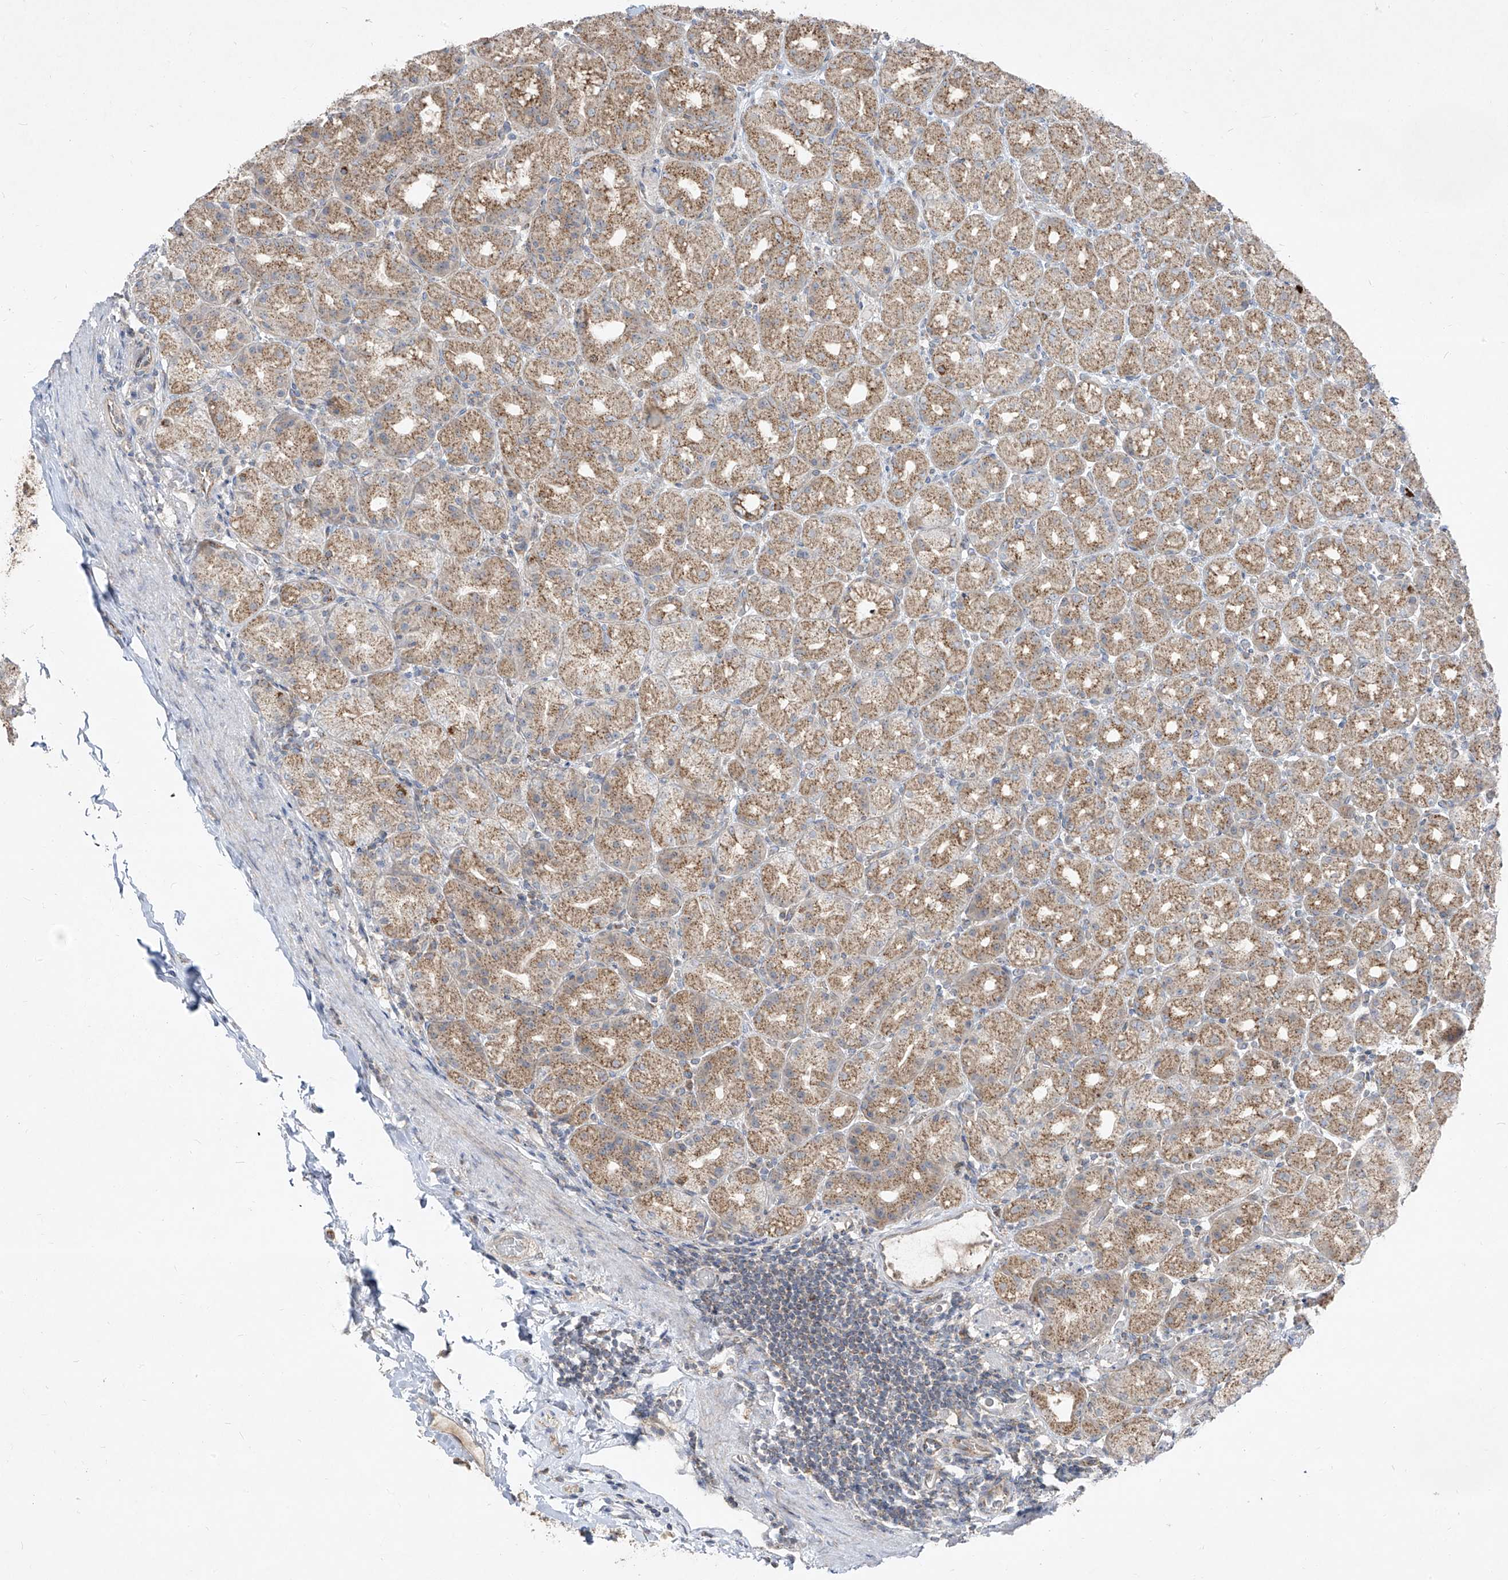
{"staining": {"intensity": "strong", "quantity": "25%-75%", "location": "cytoplasmic/membranous"}, "tissue": "stomach", "cell_type": "Glandular cells", "image_type": "normal", "snomed": [{"axis": "morphology", "description": "Normal tissue, NOS"}, {"axis": "topography", "description": "Stomach, upper"}], "caption": "Human stomach stained with a brown dye displays strong cytoplasmic/membranous positive positivity in about 25%-75% of glandular cells.", "gene": "ABCD3", "patient": {"sex": "male", "age": 68}}